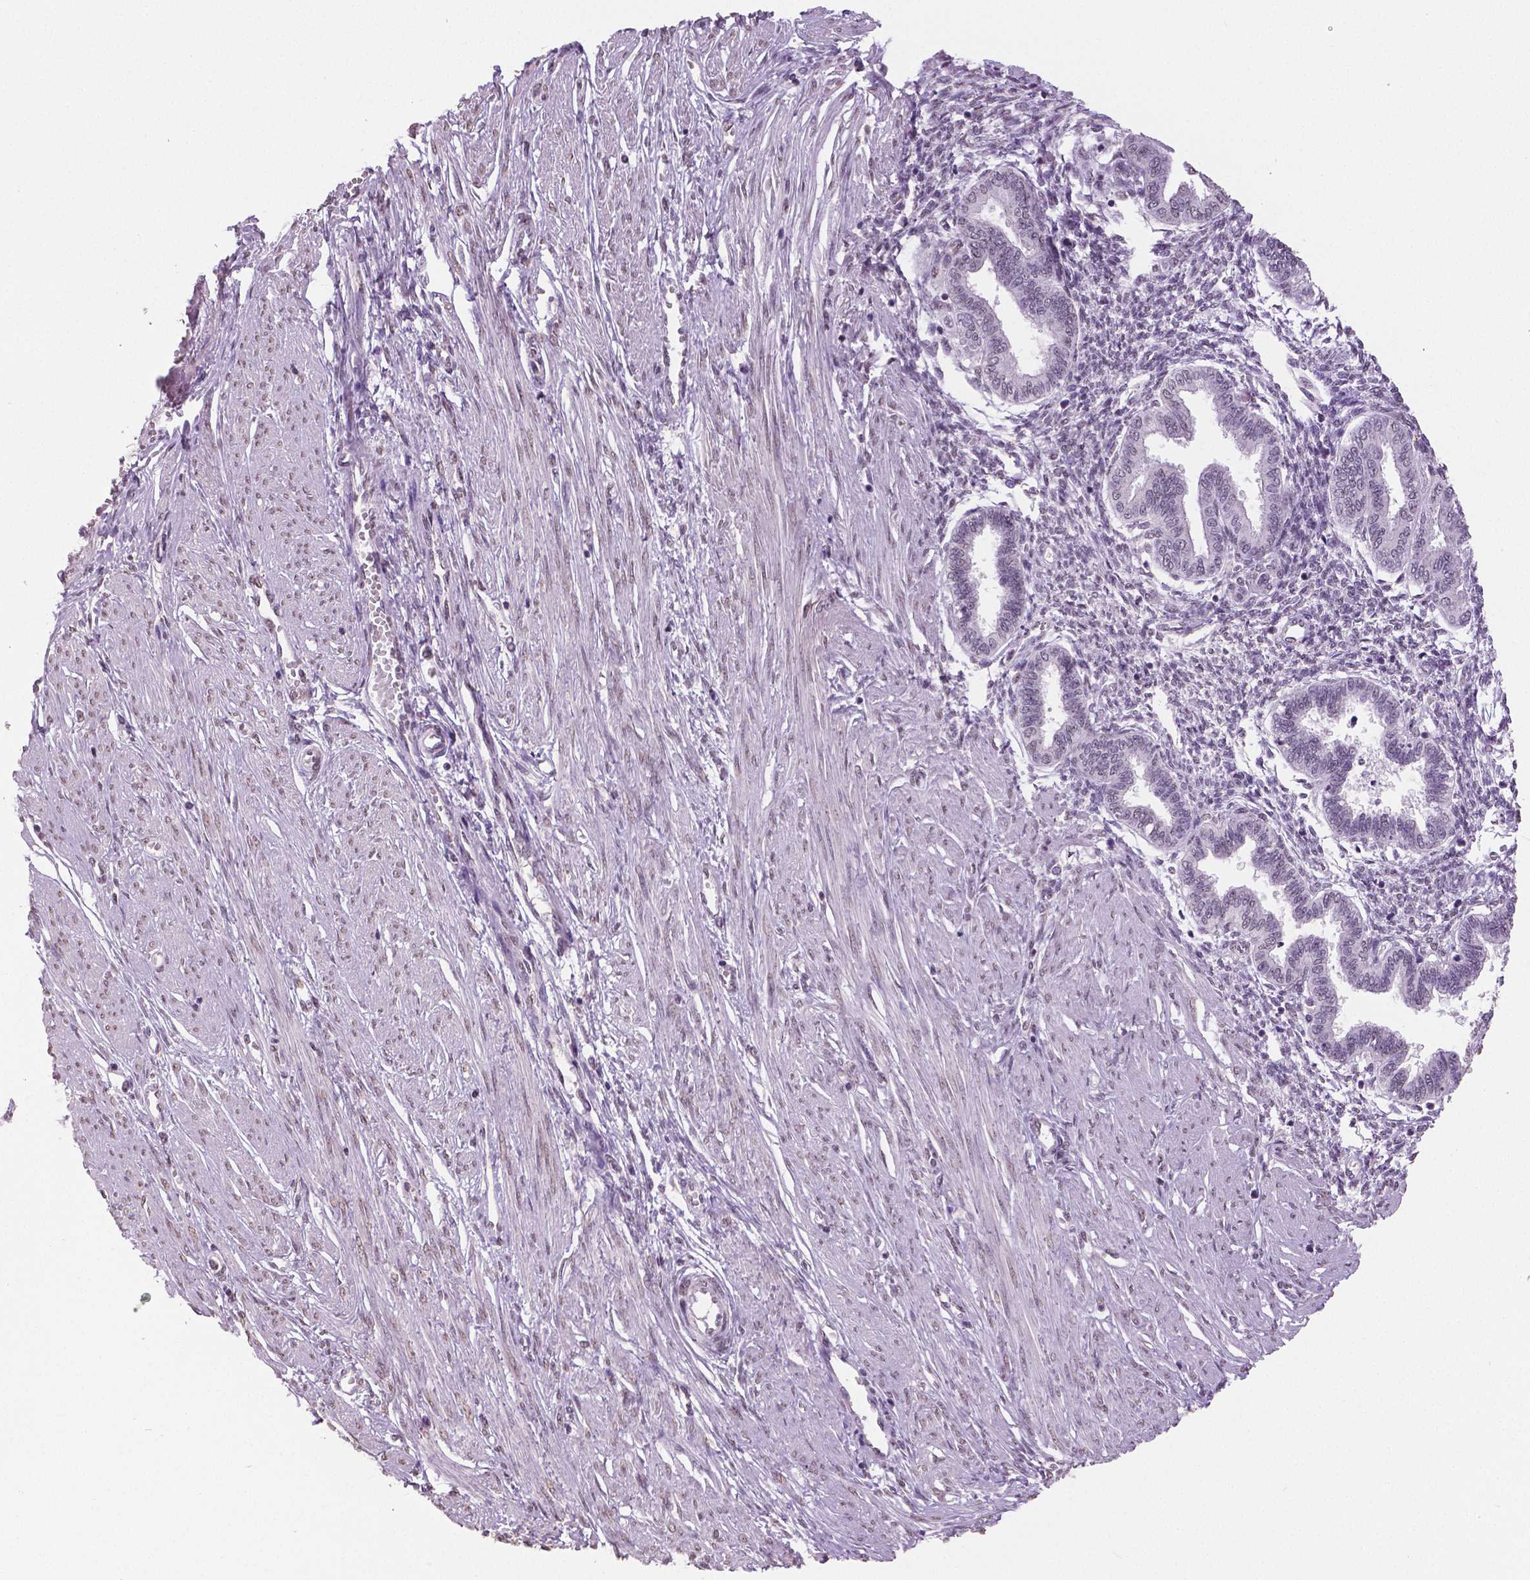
{"staining": {"intensity": "negative", "quantity": "none", "location": "none"}, "tissue": "endometrium", "cell_type": "Cells in endometrial stroma", "image_type": "normal", "snomed": [{"axis": "morphology", "description": "Normal tissue, NOS"}, {"axis": "topography", "description": "Endometrium"}], "caption": "DAB immunohistochemical staining of normal endometrium shows no significant staining in cells in endometrial stroma. Nuclei are stained in blue.", "gene": "IGF2BP1", "patient": {"sex": "female", "age": 33}}